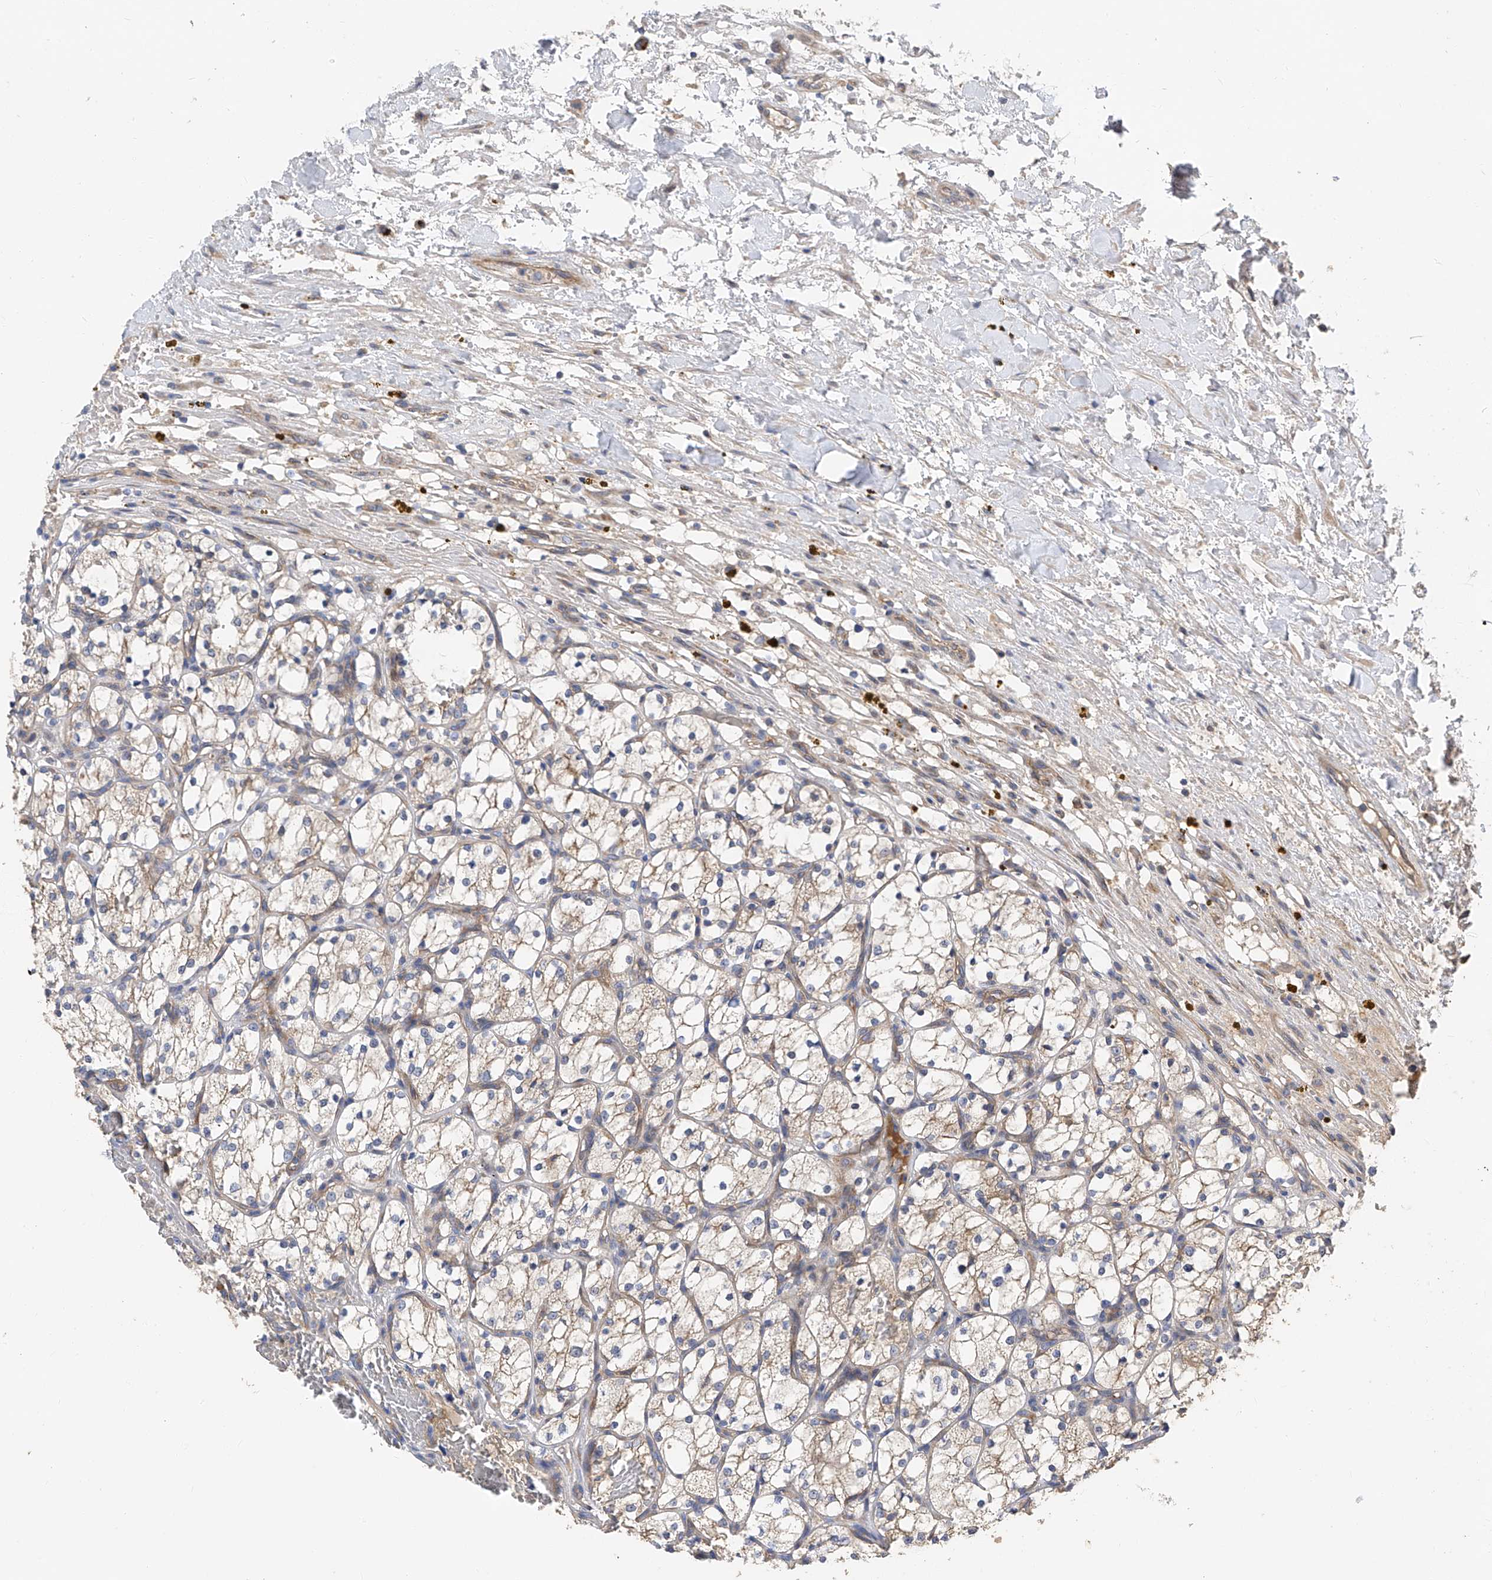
{"staining": {"intensity": "weak", "quantity": "<25%", "location": "cytoplasmic/membranous"}, "tissue": "renal cancer", "cell_type": "Tumor cells", "image_type": "cancer", "snomed": [{"axis": "morphology", "description": "Adenocarcinoma, NOS"}, {"axis": "topography", "description": "Kidney"}], "caption": "Immunohistochemical staining of human renal cancer (adenocarcinoma) shows no significant positivity in tumor cells.", "gene": "PTK2", "patient": {"sex": "female", "age": 69}}